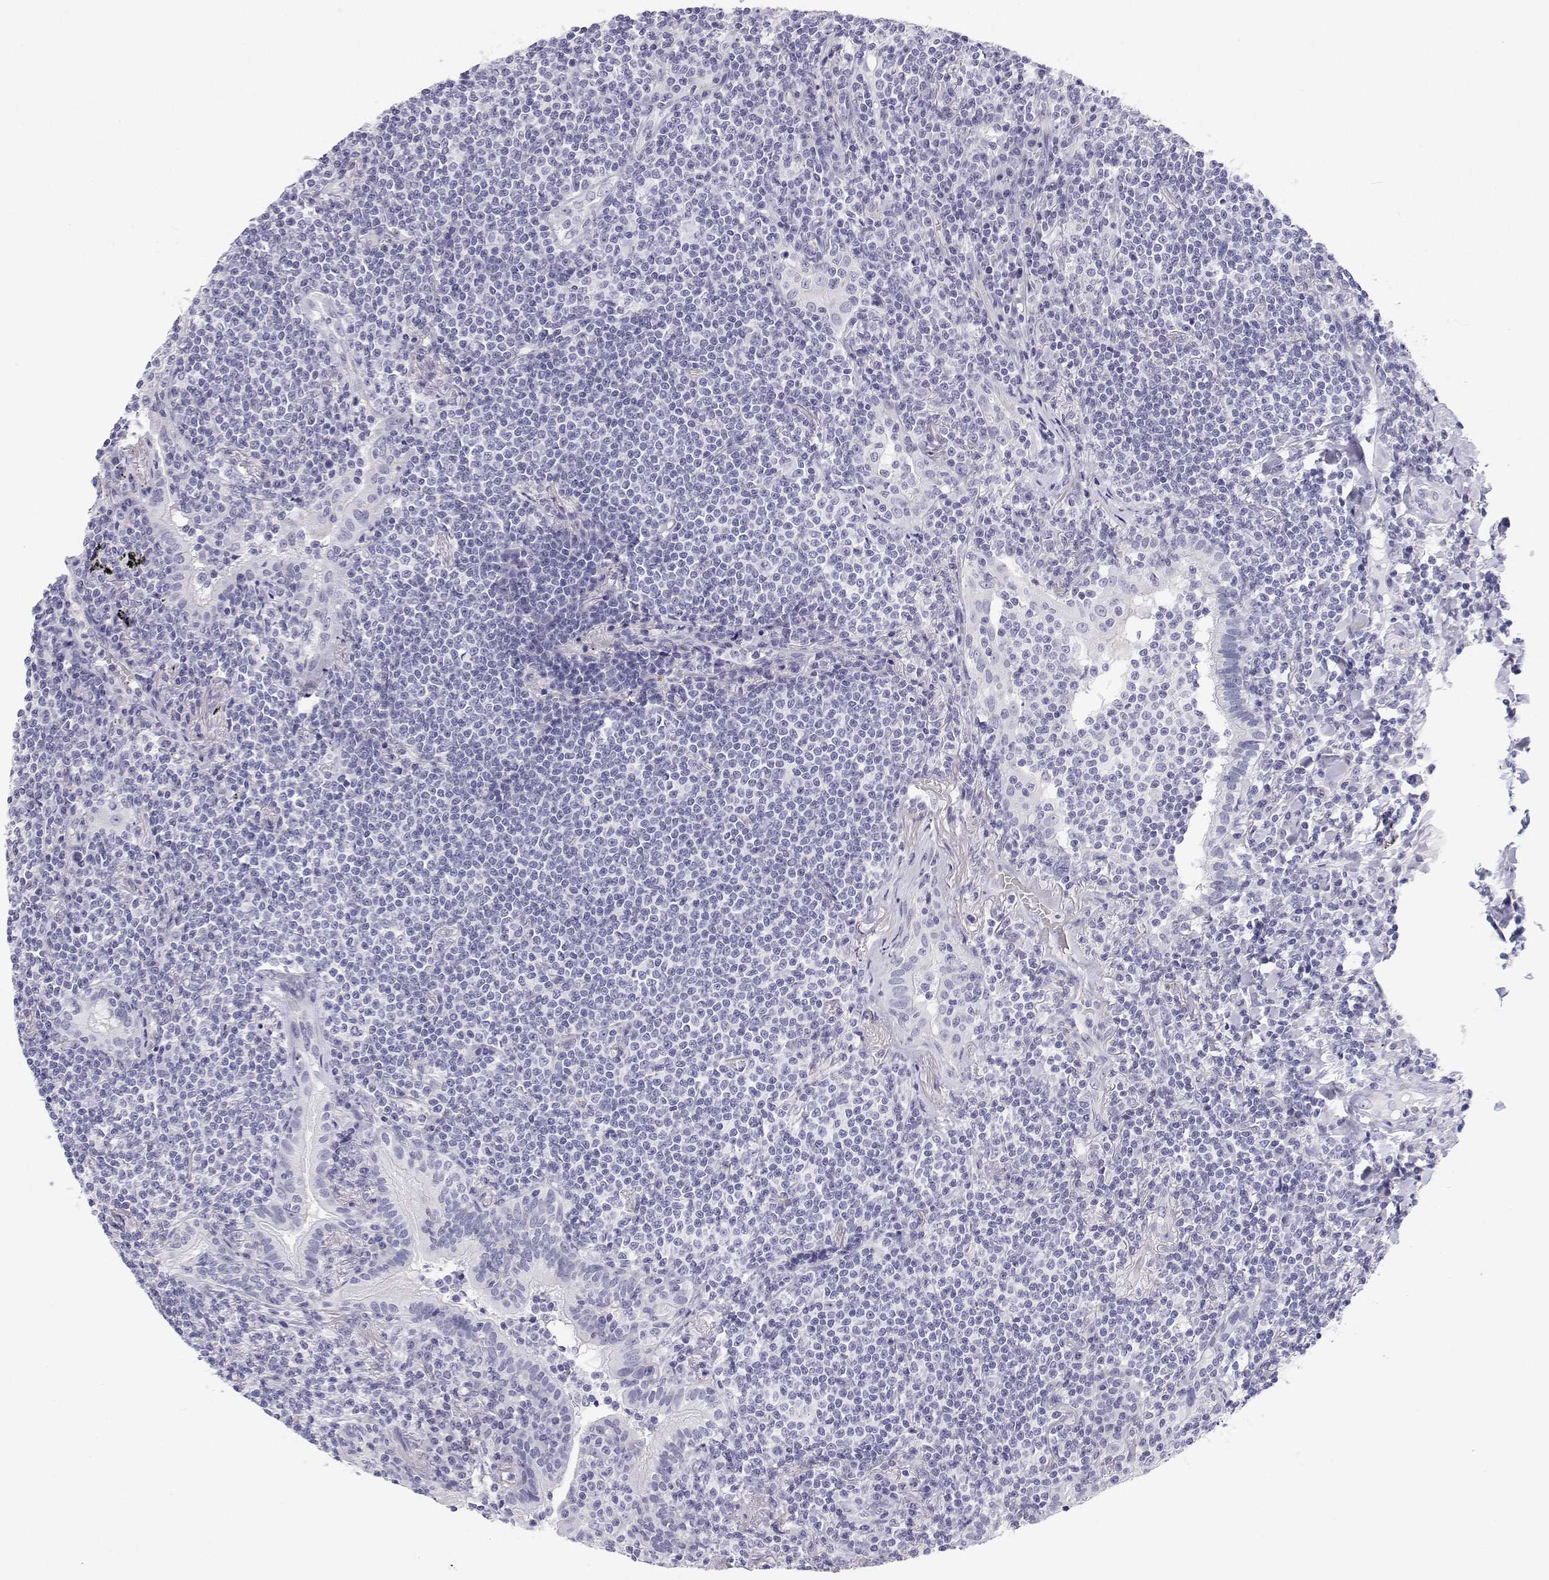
{"staining": {"intensity": "negative", "quantity": "none", "location": "none"}, "tissue": "lymphoma", "cell_type": "Tumor cells", "image_type": "cancer", "snomed": [{"axis": "morphology", "description": "Malignant lymphoma, non-Hodgkin's type, Low grade"}, {"axis": "topography", "description": "Lung"}], "caption": "Photomicrograph shows no protein expression in tumor cells of malignant lymphoma, non-Hodgkin's type (low-grade) tissue.", "gene": "BHMT", "patient": {"sex": "female", "age": 71}}